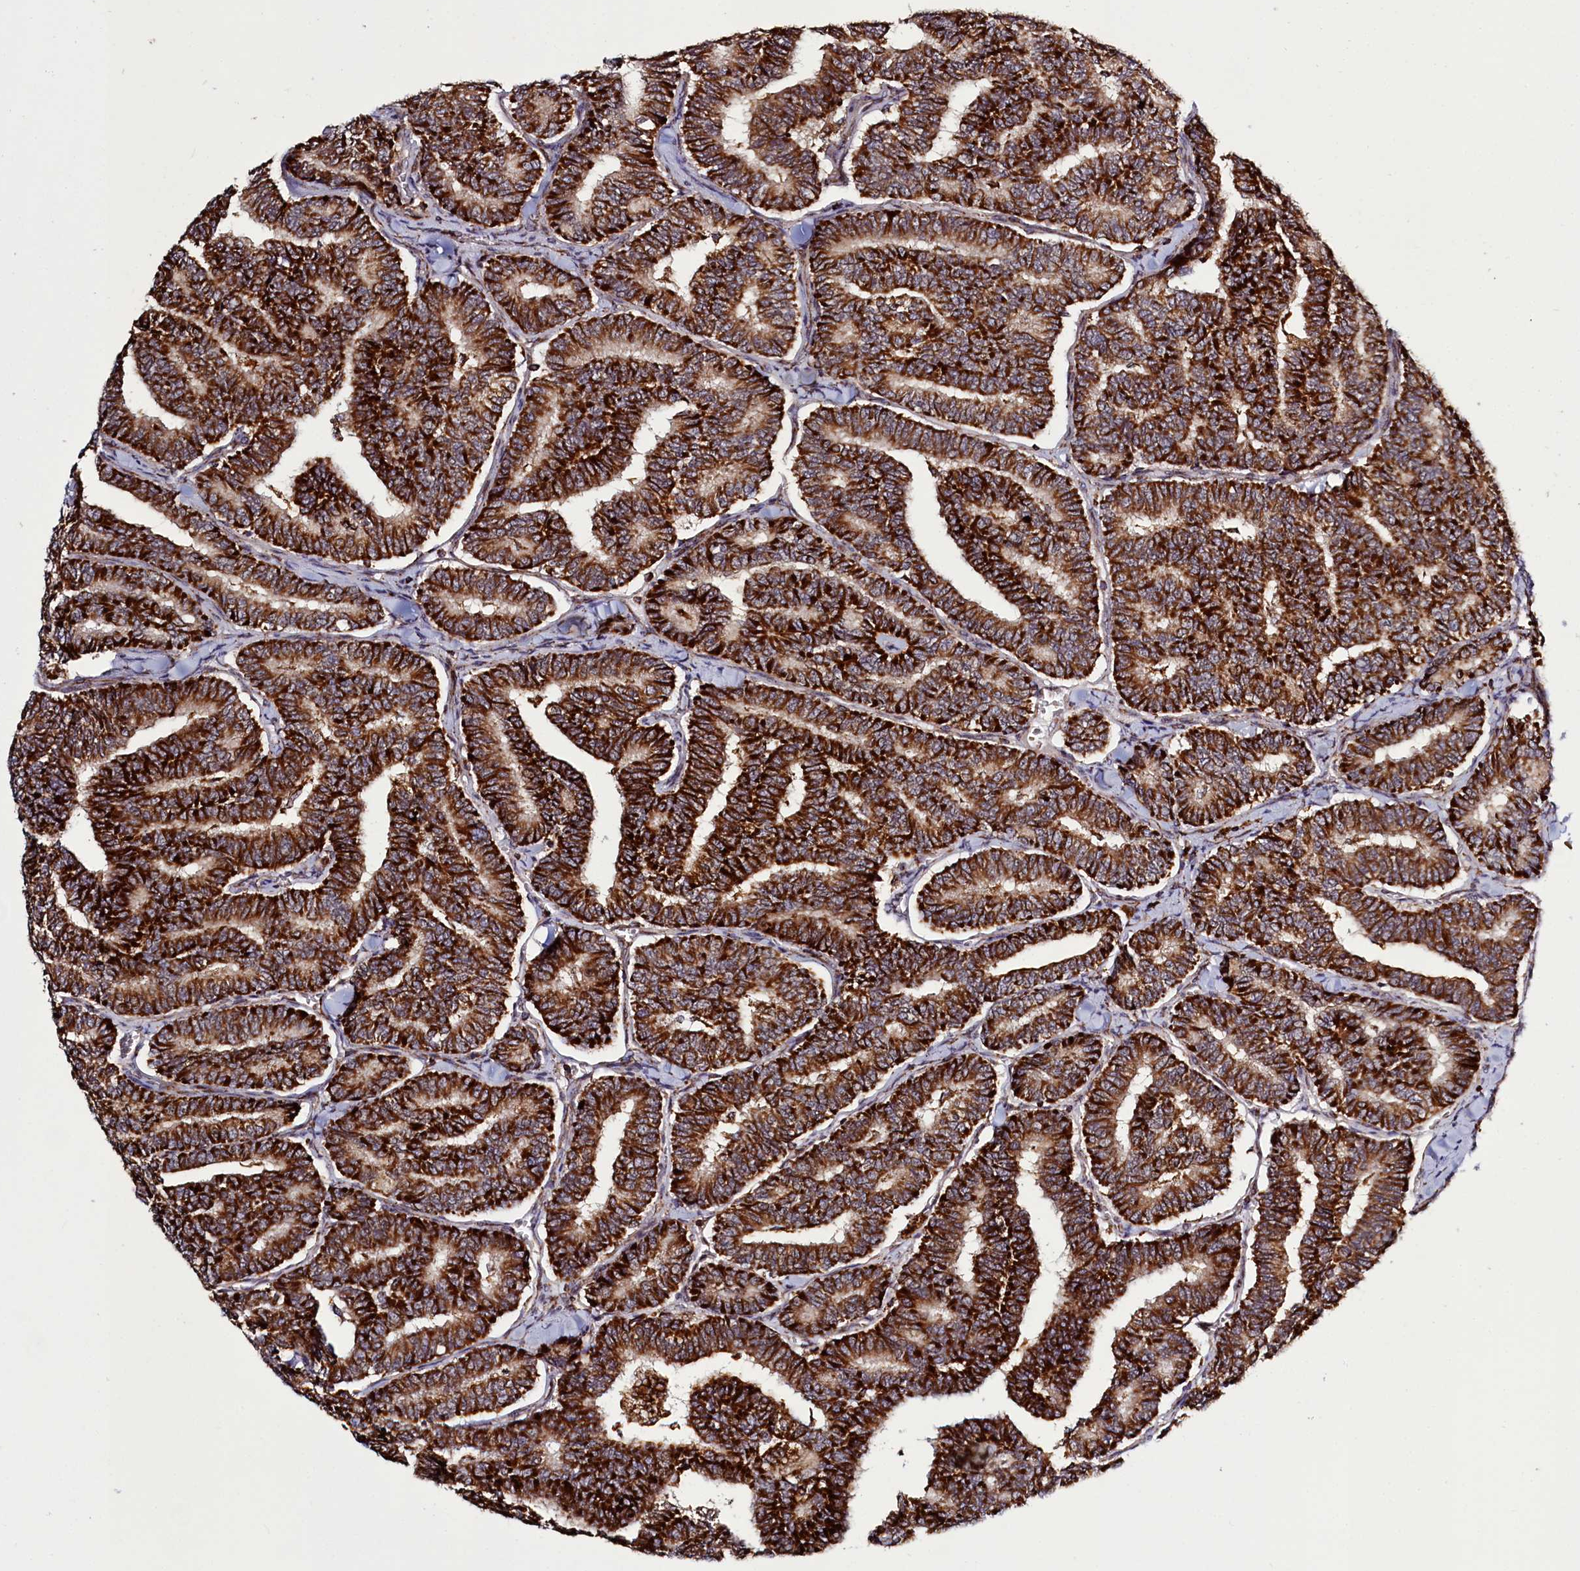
{"staining": {"intensity": "strong", "quantity": ">75%", "location": "cytoplasmic/membranous"}, "tissue": "thyroid cancer", "cell_type": "Tumor cells", "image_type": "cancer", "snomed": [{"axis": "morphology", "description": "Papillary adenocarcinoma, NOS"}, {"axis": "topography", "description": "Thyroid gland"}], "caption": "An immunohistochemistry (IHC) image of tumor tissue is shown. Protein staining in brown shows strong cytoplasmic/membranous positivity in thyroid papillary adenocarcinoma within tumor cells.", "gene": "DYNC2H1", "patient": {"sex": "female", "age": 35}}